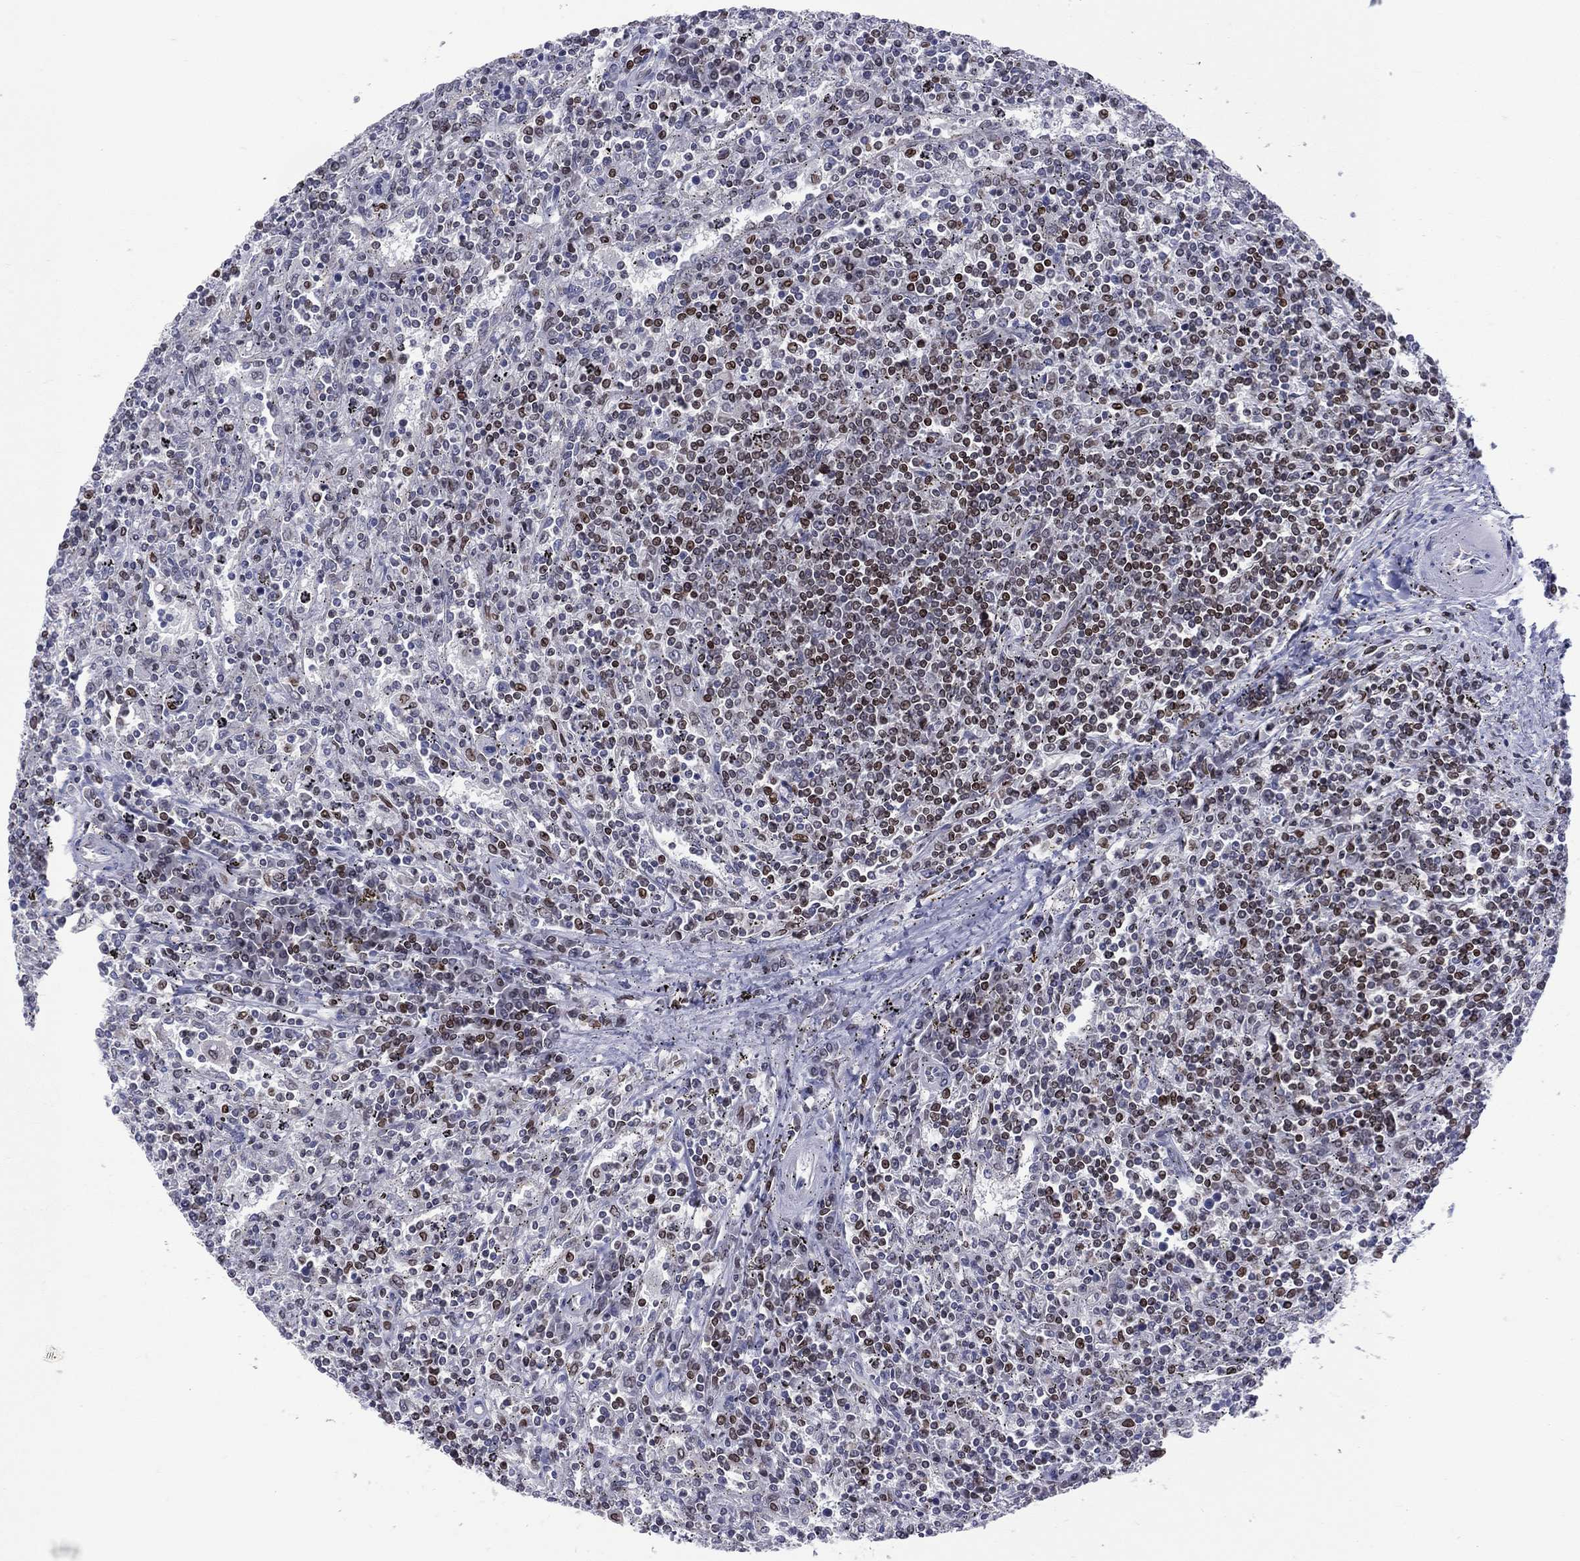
{"staining": {"intensity": "moderate", "quantity": "25%-75%", "location": "nuclear"}, "tissue": "lymphoma", "cell_type": "Tumor cells", "image_type": "cancer", "snomed": [{"axis": "morphology", "description": "Malignant lymphoma, non-Hodgkin's type, Low grade"}, {"axis": "topography", "description": "Lymph node"}], "caption": "A micrograph showing moderate nuclear positivity in about 25%-75% of tumor cells in low-grade malignant lymphoma, non-Hodgkin's type, as visualized by brown immunohistochemical staining.", "gene": "DBF4B", "patient": {"sex": "male", "age": 52}}